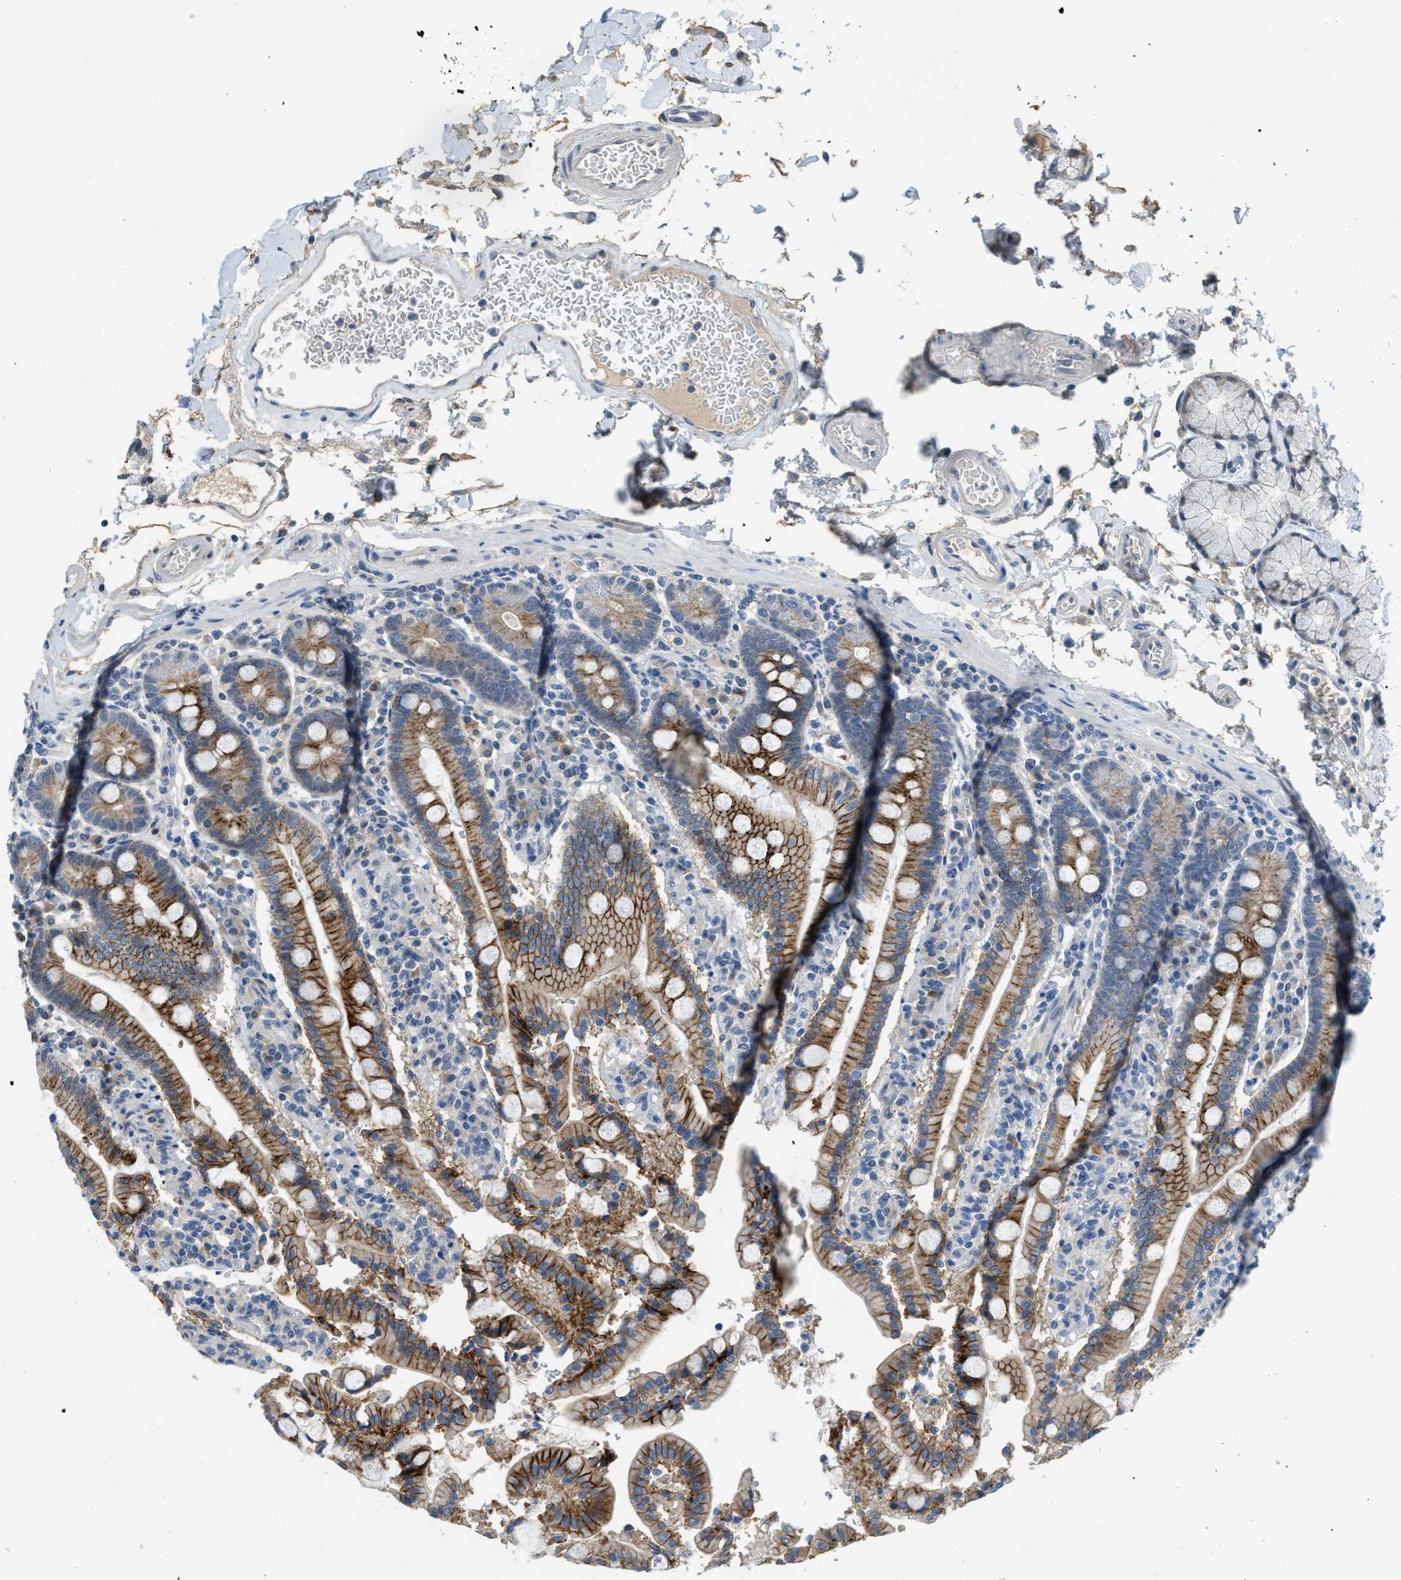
{"staining": {"intensity": "strong", "quantity": ">75%", "location": "cytoplasmic/membranous"}, "tissue": "duodenum", "cell_type": "Glandular cells", "image_type": "normal", "snomed": [{"axis": "morphology", "description": "Normal tissue, NOS"}, {"axis": "topography", "description": "Small intestine, NOS"}], "caption": "A high amount of strong cytoplasmic/membranous positivity is appreciated in approximately >75% of glandular cells in unremarkable duodenum.", "gene": "TMEM154", "patient": {"sex": "female", "age": 71}}